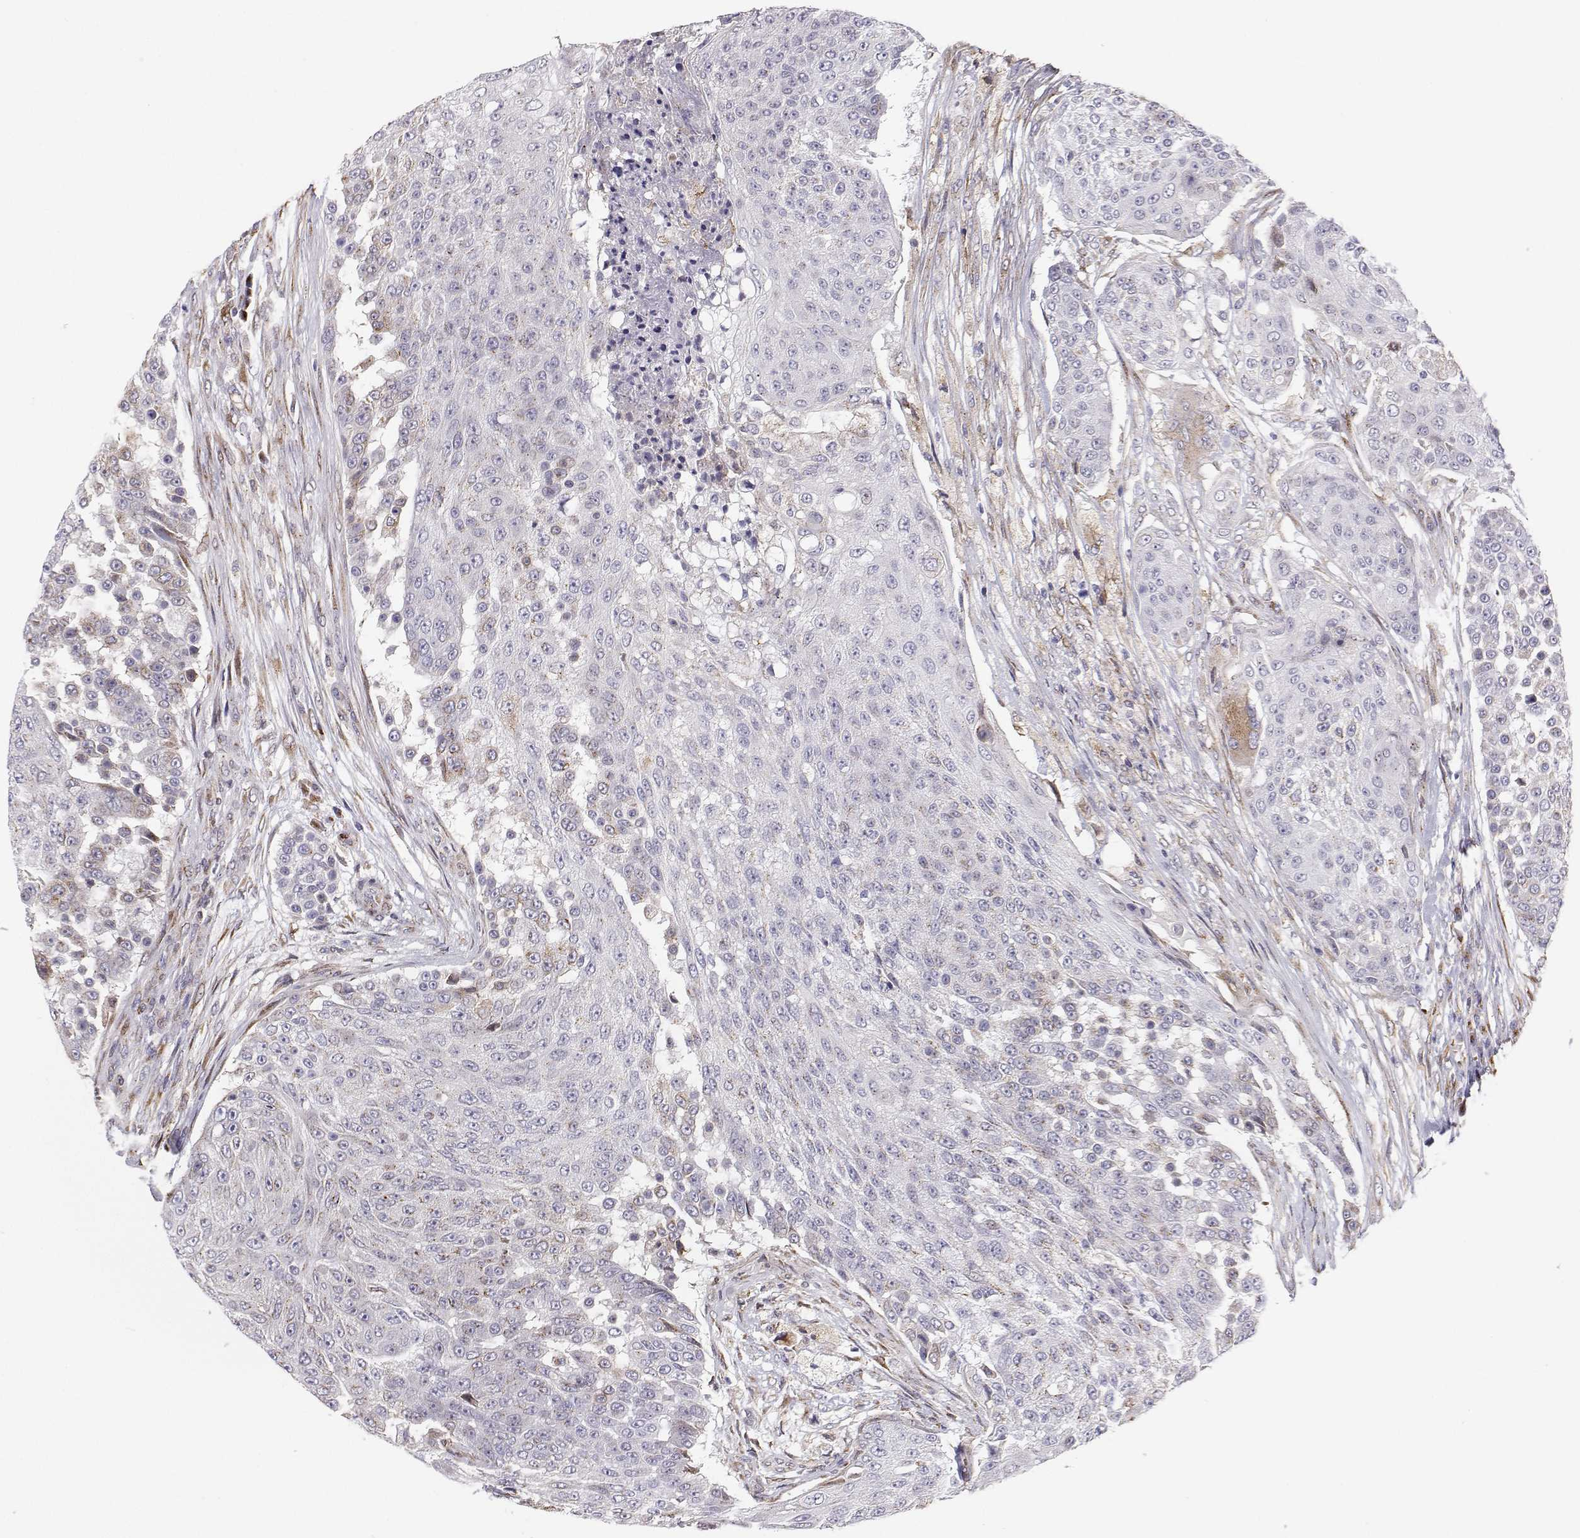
{"staining": {"intensity": "negative", "quantity": "none", "location": "none"}, "tissue": "urothelial cancer", "cell_type": "Tumor cells", "image_type": "cancer", "snomed": [{"axis": "morphology", "description": "Urothelial carcinoma, High grade"}, {"axis": "topography", "description": "Urinary bladder"}], "caption": "Immunohistochemical staining of urothelial carcinoma (high-grade) exhibits no significant expression in tumor cells.", "gene": "STARD13", "patient": {"sex": "female", "age": 63}}